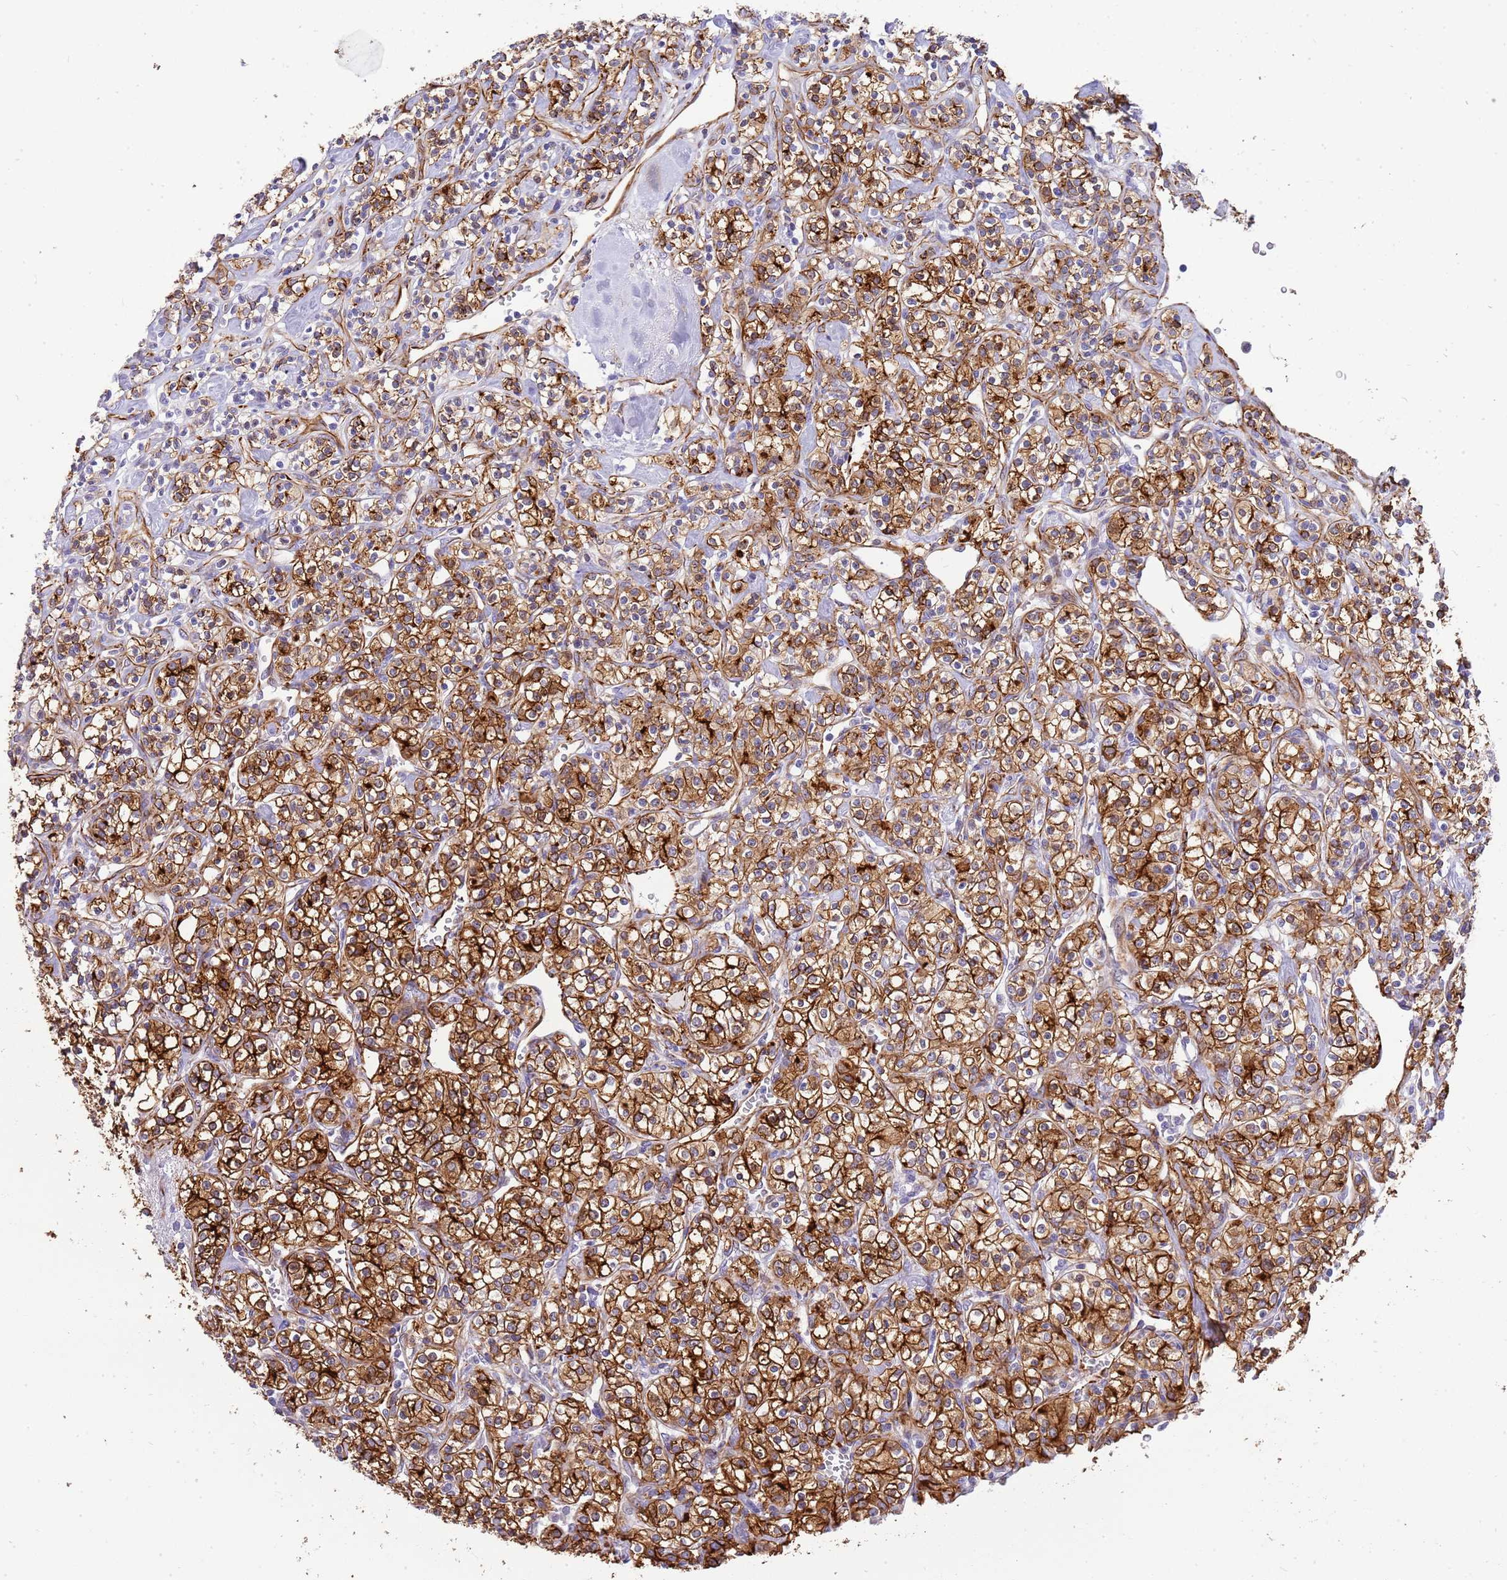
{"staining": {"intensity": "strong", "quantity": ">75%", "location": "cytoplasmic/membranous"}, "tissue": "renal cancer", "cell_type": "Tumor cells", "image_type": "cancer", "snomed": [{"axis": "morphology", "description": "Adenocarcinoma, NOS"}, {"axis": "topography", "description": "Kidney"}], "caption": "Immunohistochemical staining of human adenocarcinoma (renal) shows strong cytoplasmic/membranous protein staining in about >75% of tumor cells.", "gene": "ZDHHC1", "patient": {"sex": "male", "age": 77}}